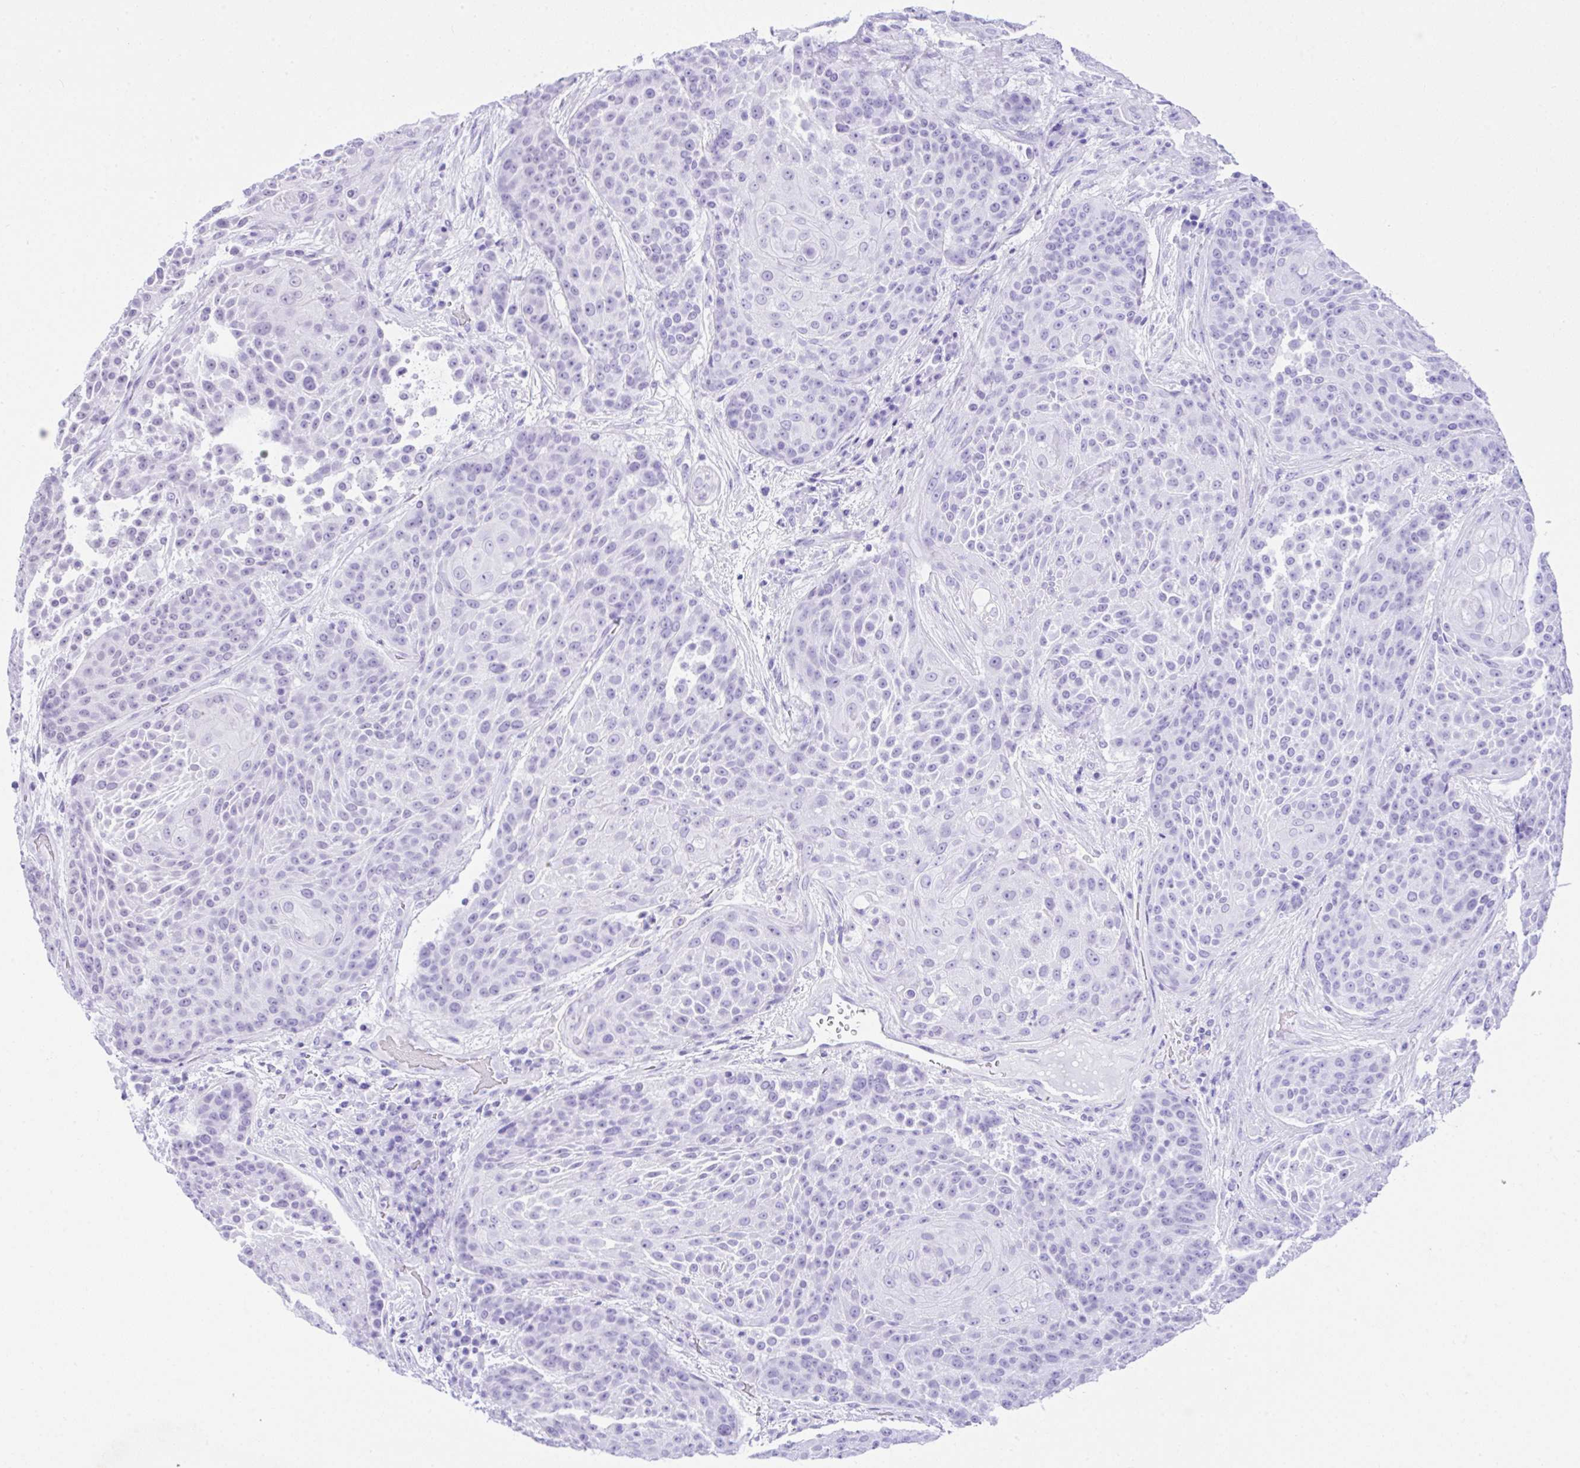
{"staining": {"intensity": "weak", "quantity": "<25%", "location": "nuclear"}, "tissue": "urothelial cancer", "cell_type": "Tumor cells", "image_type": "cancer", "snomed": [{"axis": "morphology", "description": "Urothelial carcinoma, High grade"}, {"axis": "topography", "description": "Urinary bladder"}], "caption": "Immunohistochemistry (IHC) image of human urothelial cancer stained for a protein (brown), which demonstrates no positivity in tumor cells. (Brightfield microscopy of DAB (3,3'-diaminobenzidine) IHC at high magnification).", "gene": "CCDC12", "patient": {"sex": "female", "age": 63}}